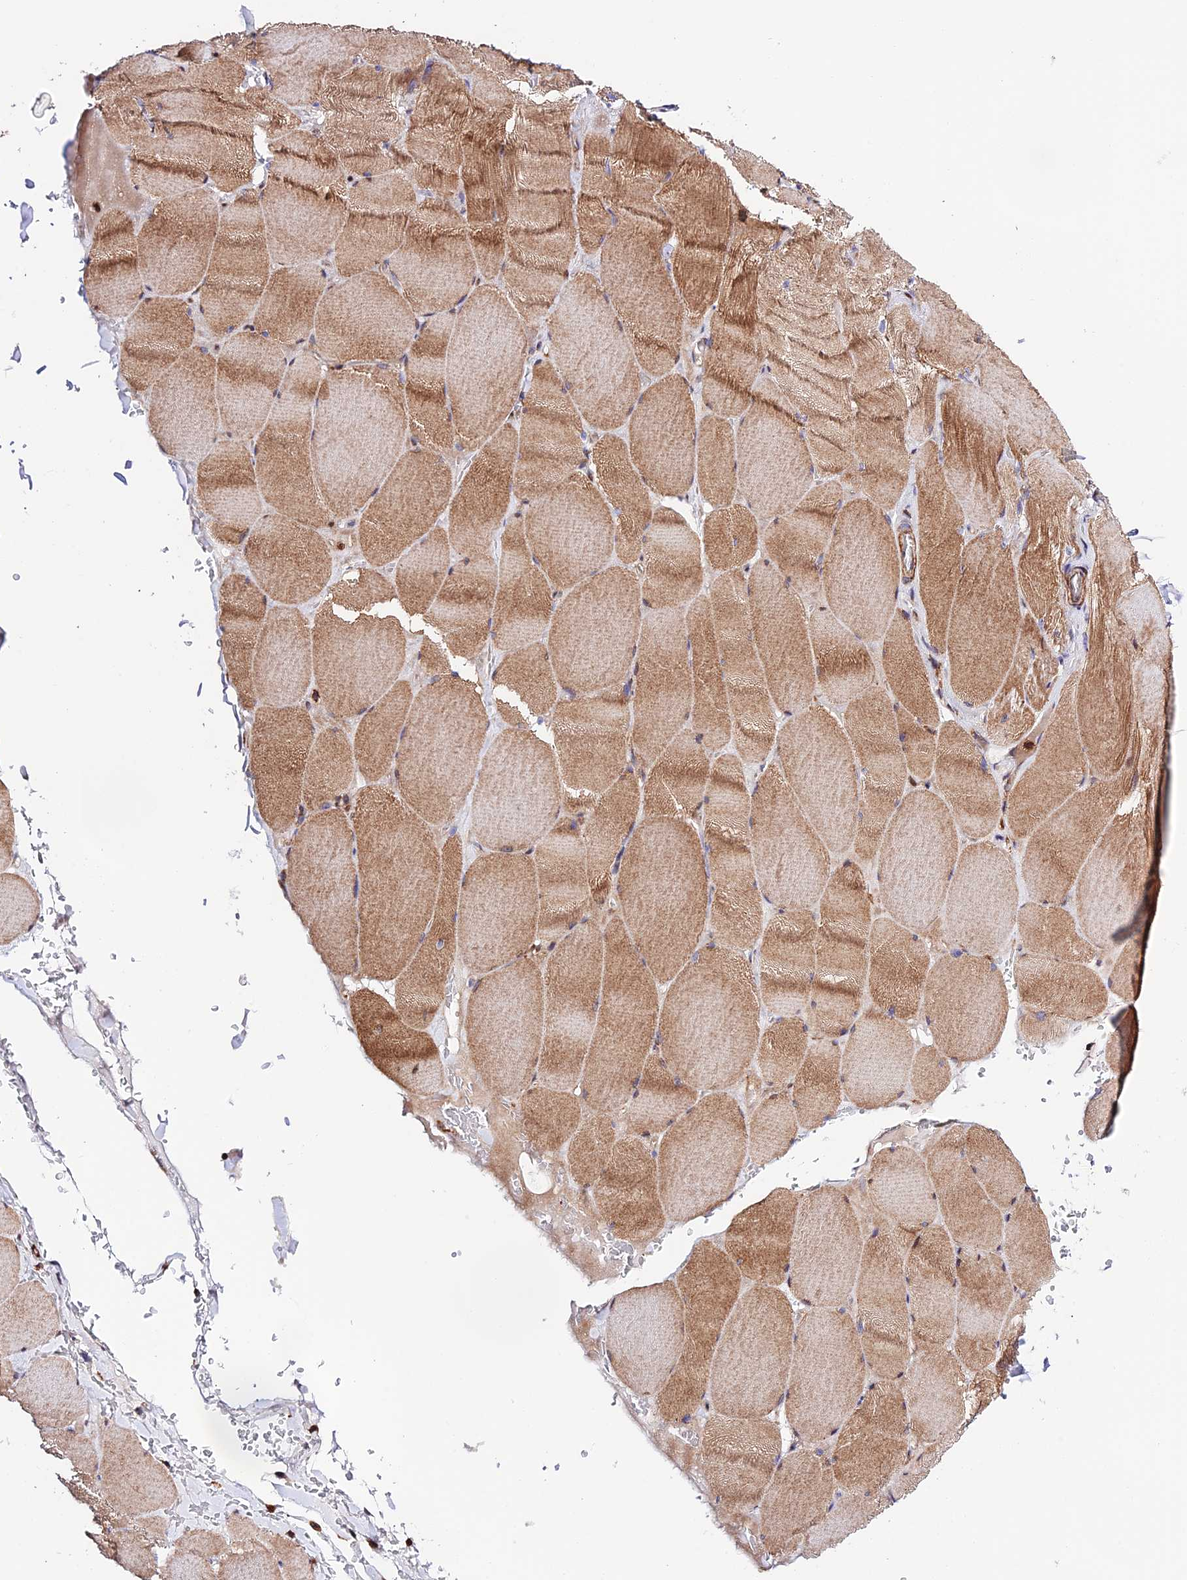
{"staining": {"intensity": "moderate", "quantity": ">75%", "location": "cytoplasmic/membranous"}, "tissue": "skeletal muscle", "cell_type": "Myocytes", "image_type": "normal", "snomed": [{"axis": "morphology", "description": "Normal tissue, NOS"}, {"axis": "topography", "description": "Skeletal muscle"}, {"axis": "topography", "description": "Head-Neck"}], "caption": "Immunohistochemistry (IHC) histopathology image of normal skeletal muscle: human skeletal muscle stained using immunohistochemistry (IHC) demonstrates medium levels of moderate protein expression localized specifically in the cytoplasmic/membranous of myocytes, appearing as a cytoplasmic/membranous brown color.", "gene": "PRIM1", "patient": {"sex": "male", "age": 66}}